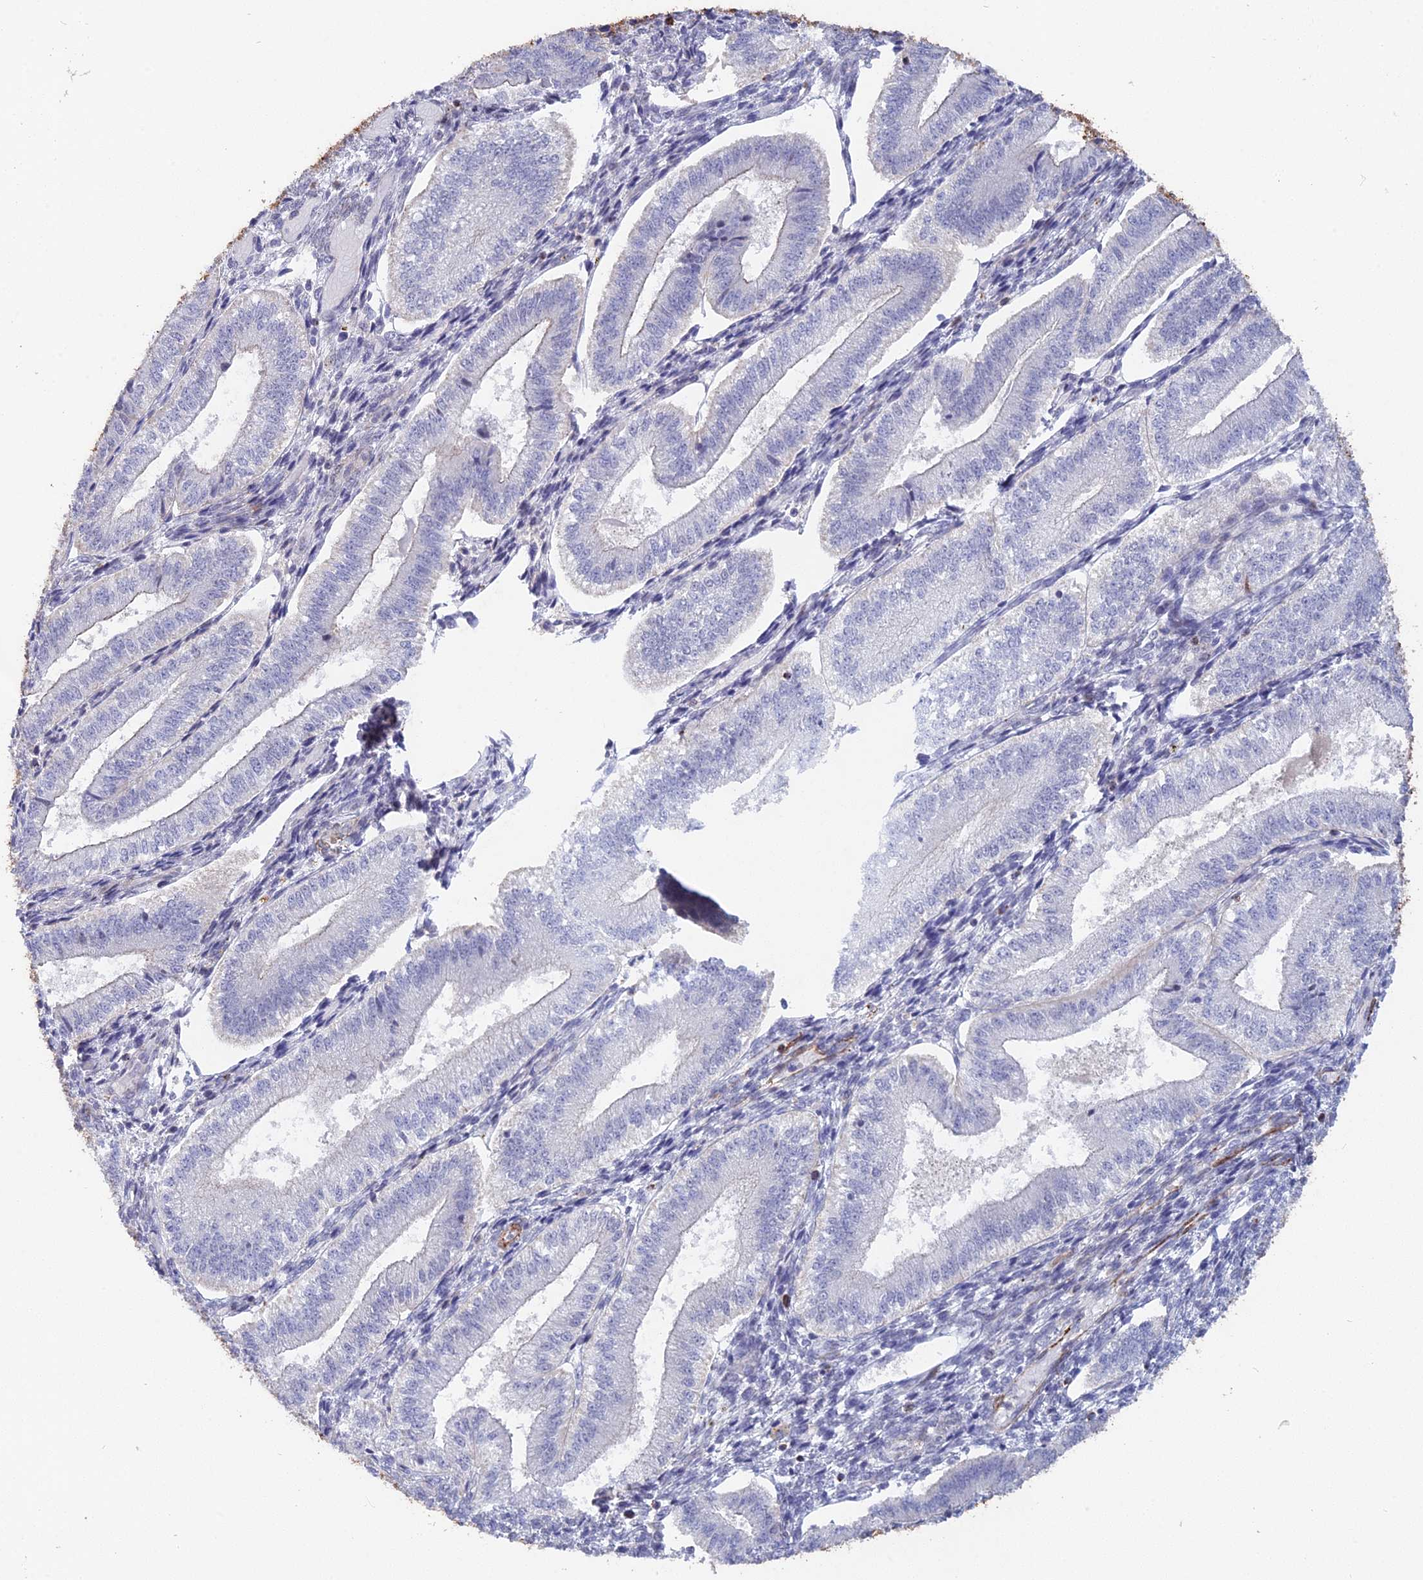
{"staining": {"intensity": "negative", "quantity": "none", "location": "none"}, "tissue": "endometrium", "cell_type": "Cells in endometrial stroma", "image_type": "normal", "snomed": [{"axis": "morphology", "description": "Normal tissue, NOS"}, {"axis": "topography", "description": "Endometrium"}], "caption": "A high-resolution micrograph shows immunohistochemistry staining of unremarkable endometrium, which displays no significant positivity in cells in endometrial stroma. (DAB IHC visualized using brightfield microscopy, high magnification).", "gene": "CCDC154", "patient": {"sex": "female", "age": 34}}